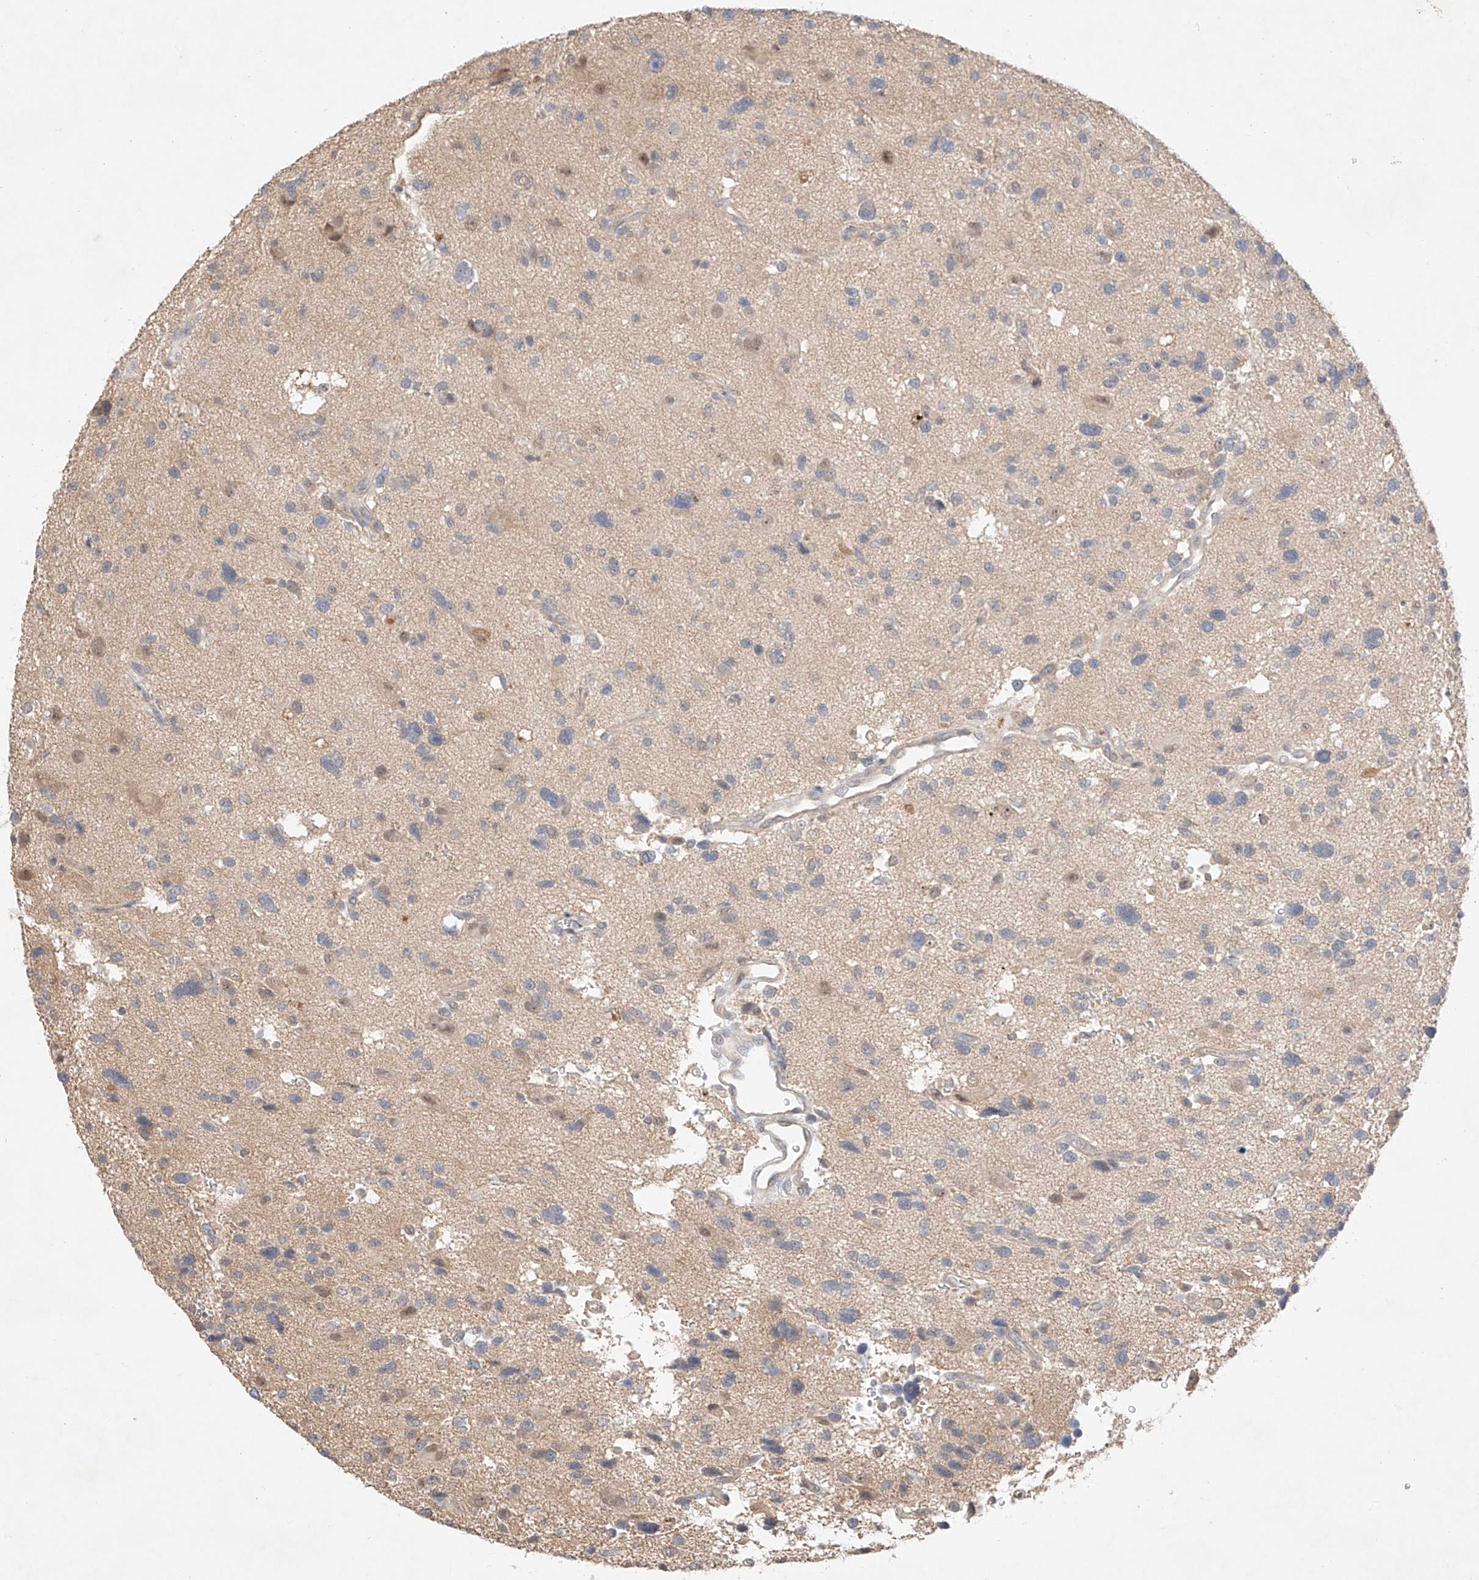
{"staining": {"intensity": "negative", "quantity": "none", "location": "none"}, "tissue": "glioma", "cell_type": "Tumor cells", "image_type": "cancer", "snomed": [{"axis": "morphology", "description": "Glioma, malignant, High grade"}, {"axis": "topography", "description": "Brain"}], "caption": "A high-resolution histopathology image shows immunohistochemistry staining of glioma, which displays no significant positivity in tumor cells. (DAB (3,3'-diaminobenzidine) immunohistochemistry (IHC) with hematoxylin counter stain).", "gene": "IL22RA2", "patient": {"sex": "male", "age": 33}}